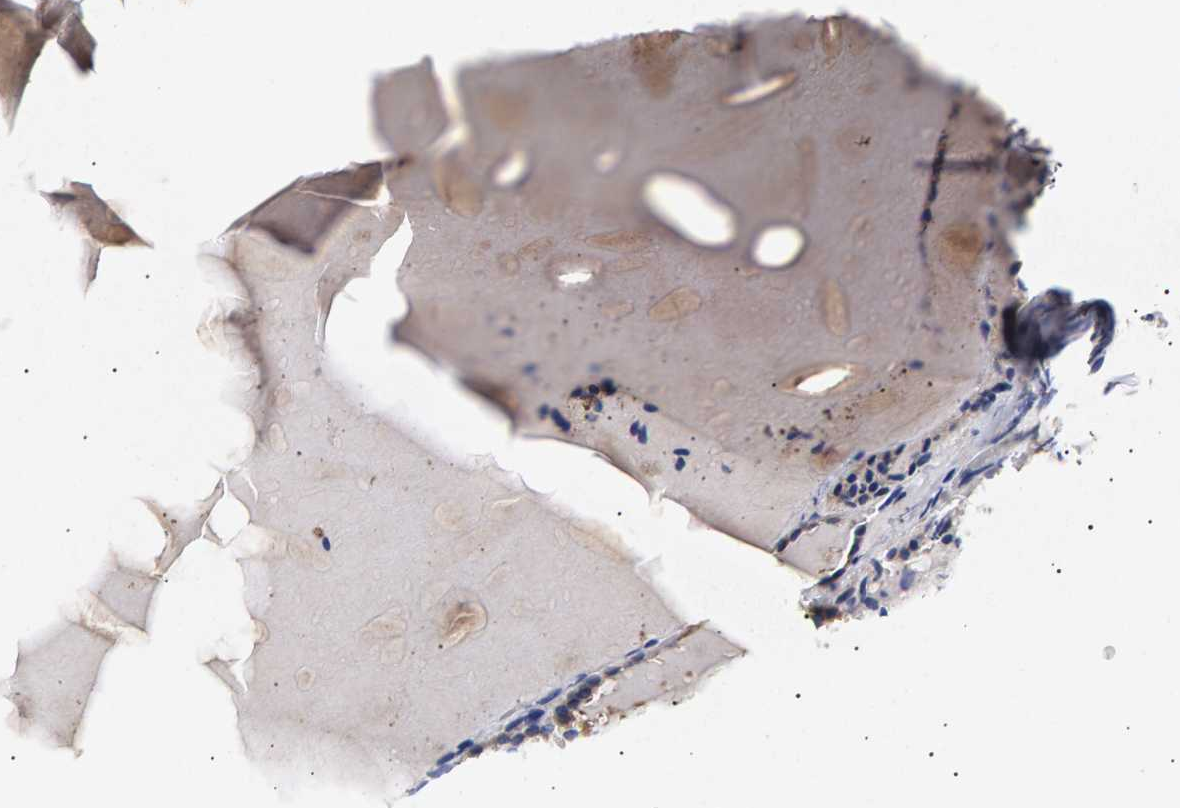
{"staining": {"intensity": "moderate", "quantity": ">75%", "location": "cytoplasmic/membranous"}, "tissue": "thyroid gland", "cell_type": "Glandular cells", "image_type": "normal", "snomed": [{"axis": "morphology", "description": "Normal tissue, NOS"}, {"axis": "topography", "description": "Thyroid gland"}], "caption": "Benign thyroid gland reveals moderate cytoplasmic/membranous positivity in about >75% of glandular cells, visualized by immunohistochemistry.", "gene": "ANKRD40", "patient": {"sex": "female", "age": 28}}